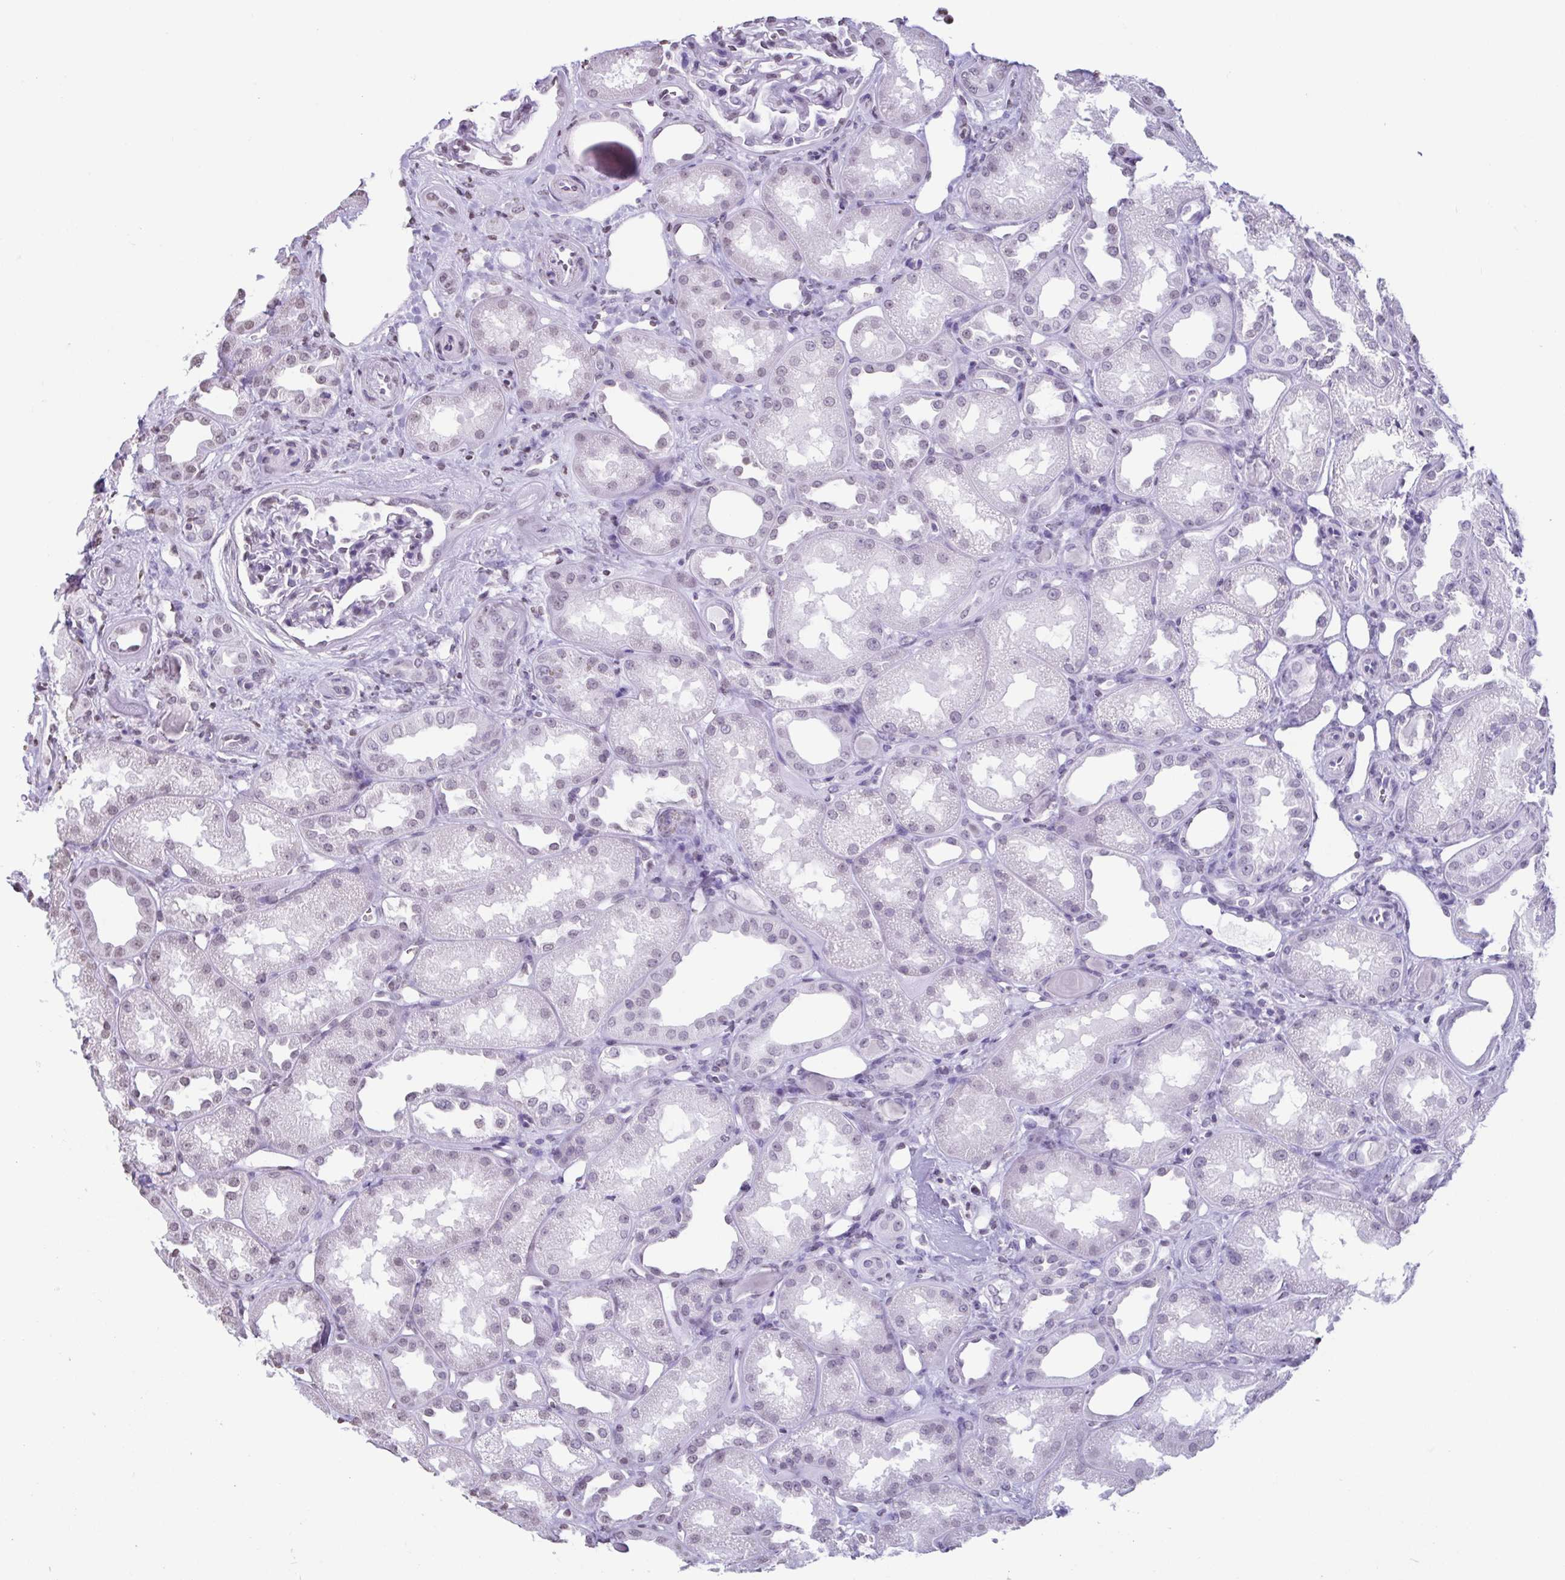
{"staining": {"intensity": "negative", "quantity": "none", "location": "none"}, "tissue": "kidney", "cell_type": "Cells in glomeruli", "image_type": "normal", "snomed": [{"axis": "morphology", "description": "Normal tissue, NOS"}, {"axis": "topography", "description": "Kidney"}], "caption": "Immunohistochemistry of normal kidney demonstrates no expression in cells in glomeruli.", "gene": "VCX2", "patient": {"sex": "male", "age": 61}}